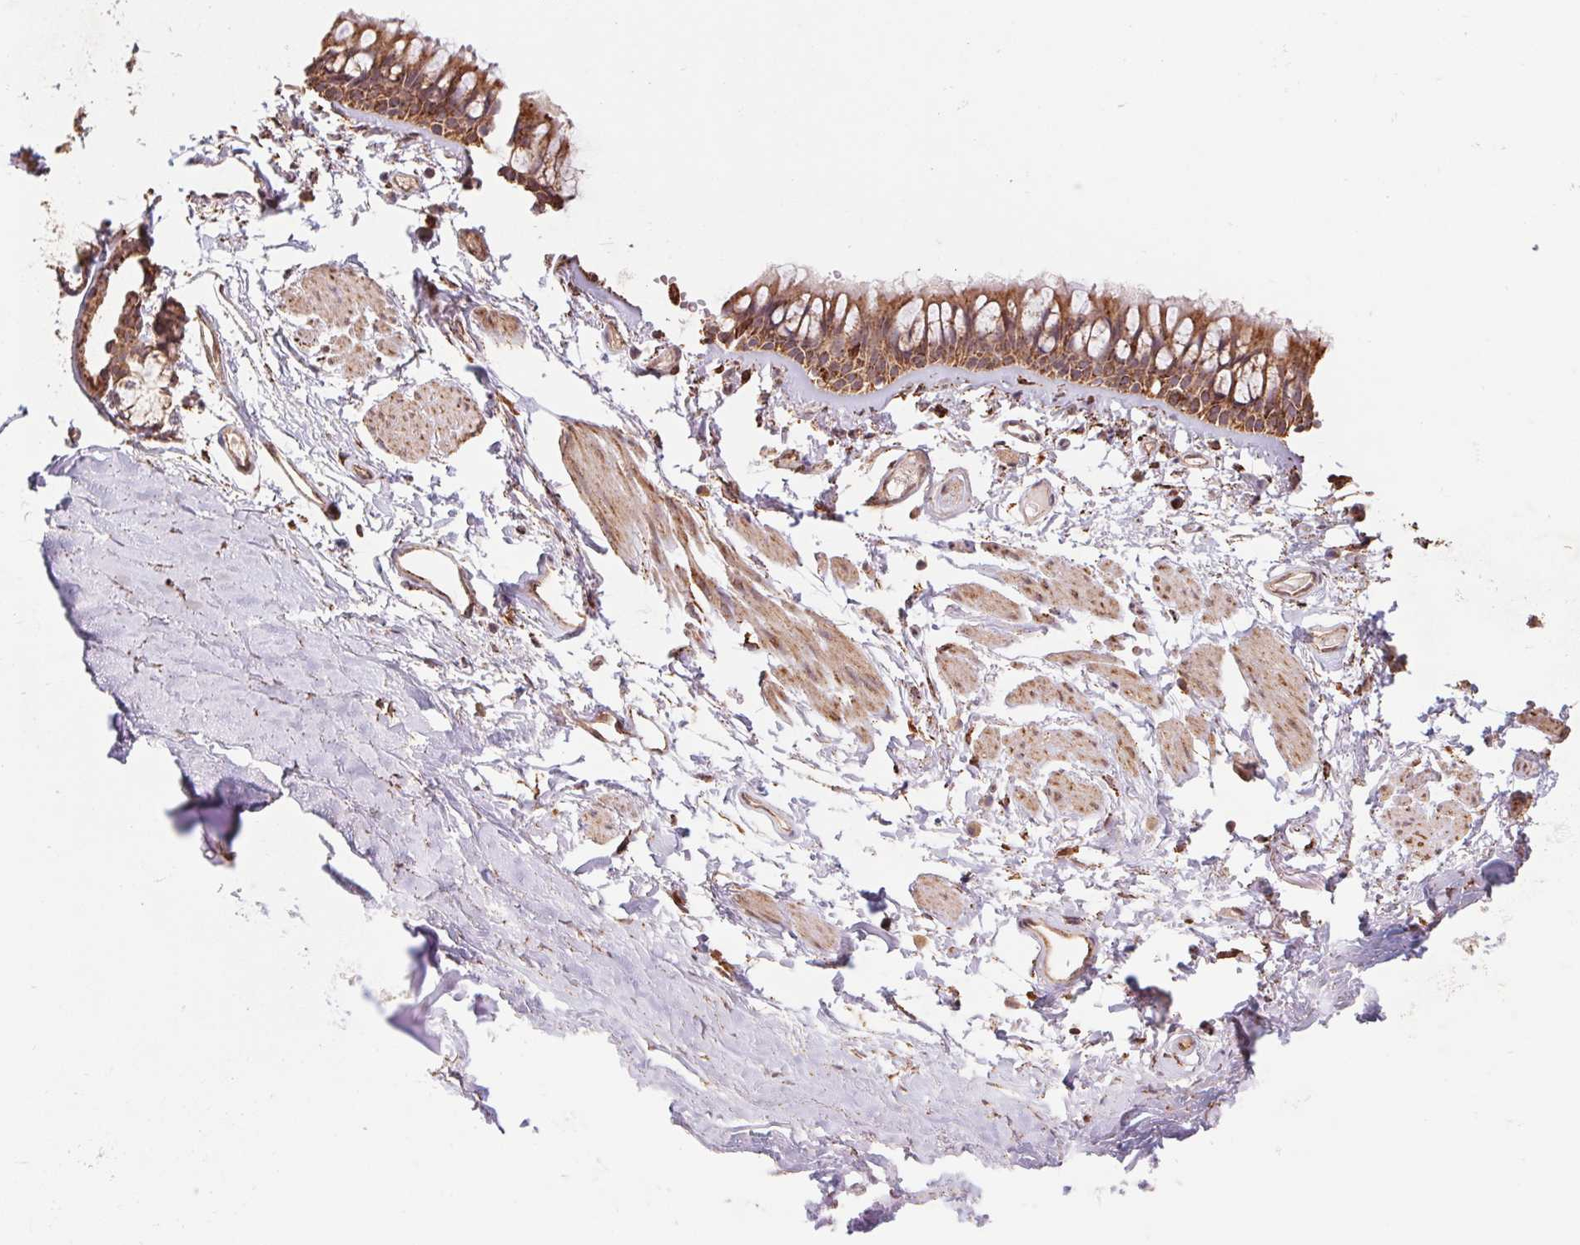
{"staining": {"intensity": "strong", "quantity": ">75%", "location": "nuclear"}, "tissue": "soft tissue", "cell_type": "Chondrocytes", "image_type": "normal", "snomed": [{"axis": "morphology", "description": "Normal tissue, NOS"}, {"axis": "topography", "description": "Cartilage tissue"}, {"axis": "topography", "description": "Bronchus"}], "caption": "IHC (DAB) staining of normal soft tissue exhibits strong nuclear protein staining in approximately >75% of chondrocytes. The protein of interest is stained brown, and the nuclei are stained in blue (DAB (3,3'-diaminobenzidine) IHC with brightfield microscopy, high magnification).", "gene": "URM1", "patient": {"sex": "female", "age": 79}}